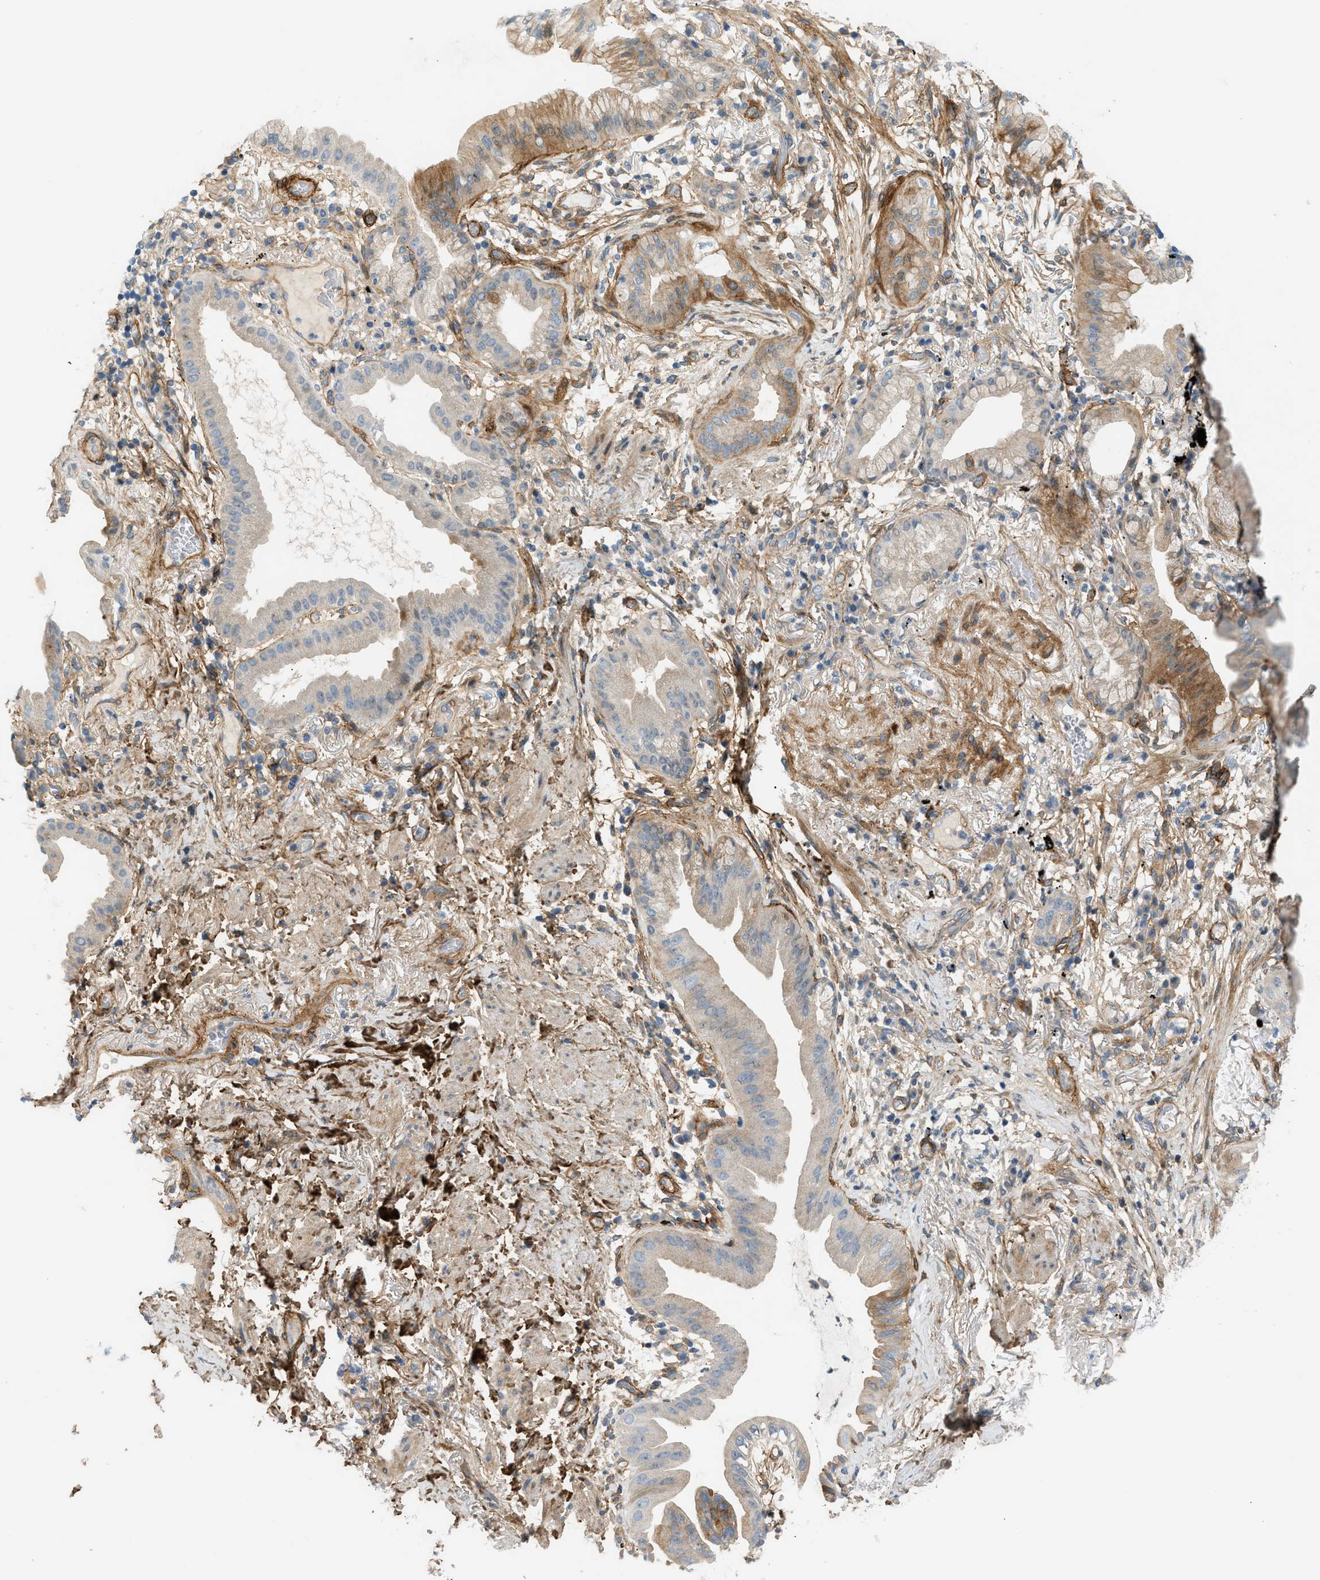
{"staining": {"intensity": "moderate", "quantity": ">75%", "location": "cytoplasmic/membranous"}, "tissue": "lung cancer", "cell_type": "Tumor cells", "image_type": "cancer", "snomed": [{"axis": "morphology", "description": "Normal tissue, NOS"}, {"axis": "morphology", "description": "Adenocarcinoma, NOS"}, {"axis": "topography", "description": "Bronchus"}, {"axis": "topography", "description": "Lung"}], "caption": "Brown immunohistochemical staining in human lung cancer (adenocarcinoma) demonstrates moderate cytoplasmic/membranous expression in about >75% of tumor cells. (DAB = brown stain, brightfield microscopy at high magnification).", "gene": "EDNRA", "patient": {"sex": "female", "age": 70}}